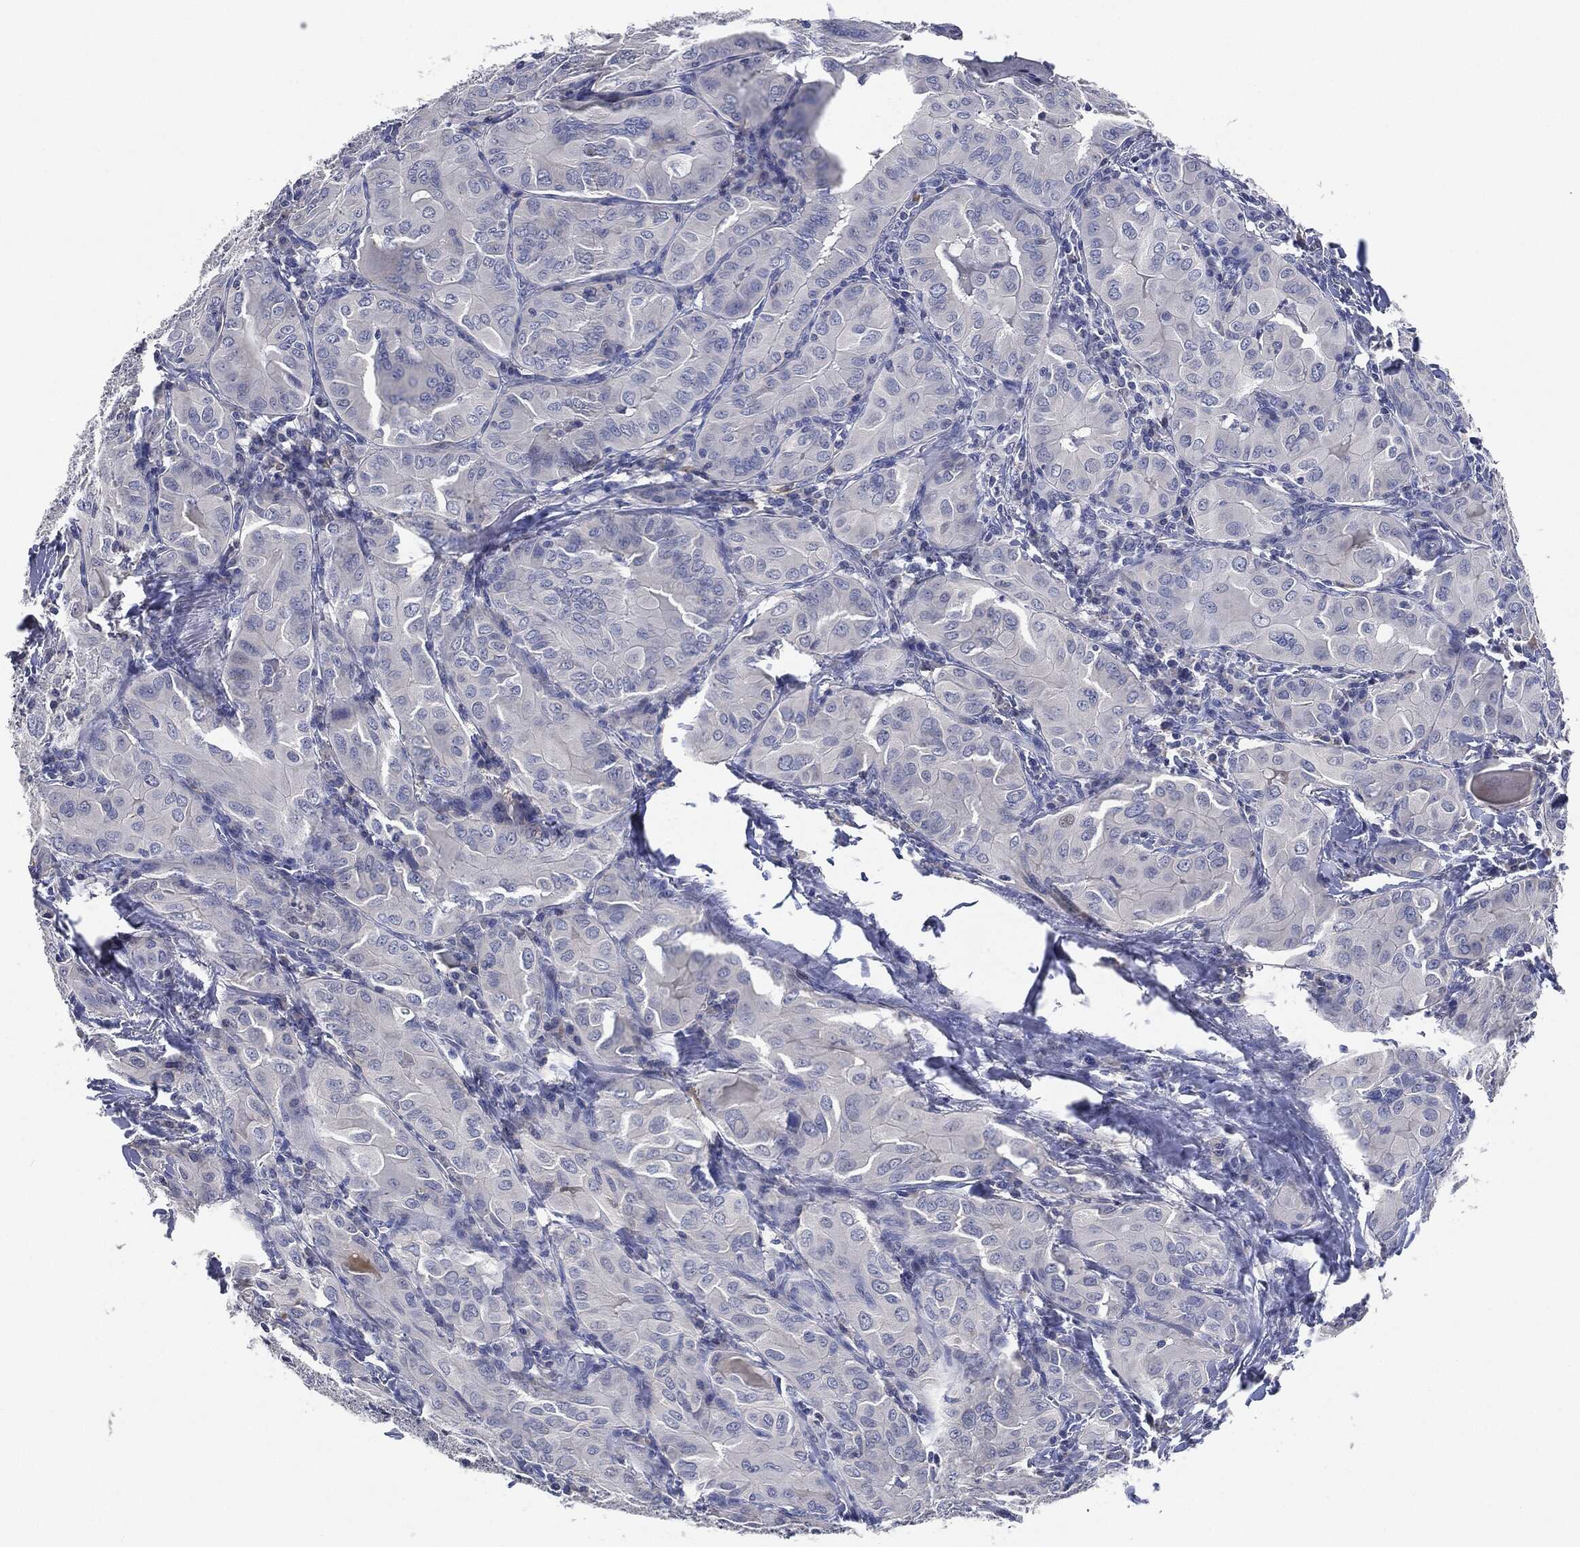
{"staining": {"intensity": "negative", "quantity": "none", "location": "none"}, "tissue": "thyroid cancer", "cell_type": "Tumor cells", "image_type": "cancer", "snomed": [{"axis": "morphology", "description": "Papillary adenocarcinoma, NOS"}, {"axis": "topography", "description": "Thyroid gland"}], "caption": "Thyroid papillary adenocarcinoma was stained to show a protein in brown. There is no significant staining in tumor cells.", "gene": "NTRK1", "patient": {"sex": "female", "age": 37}}